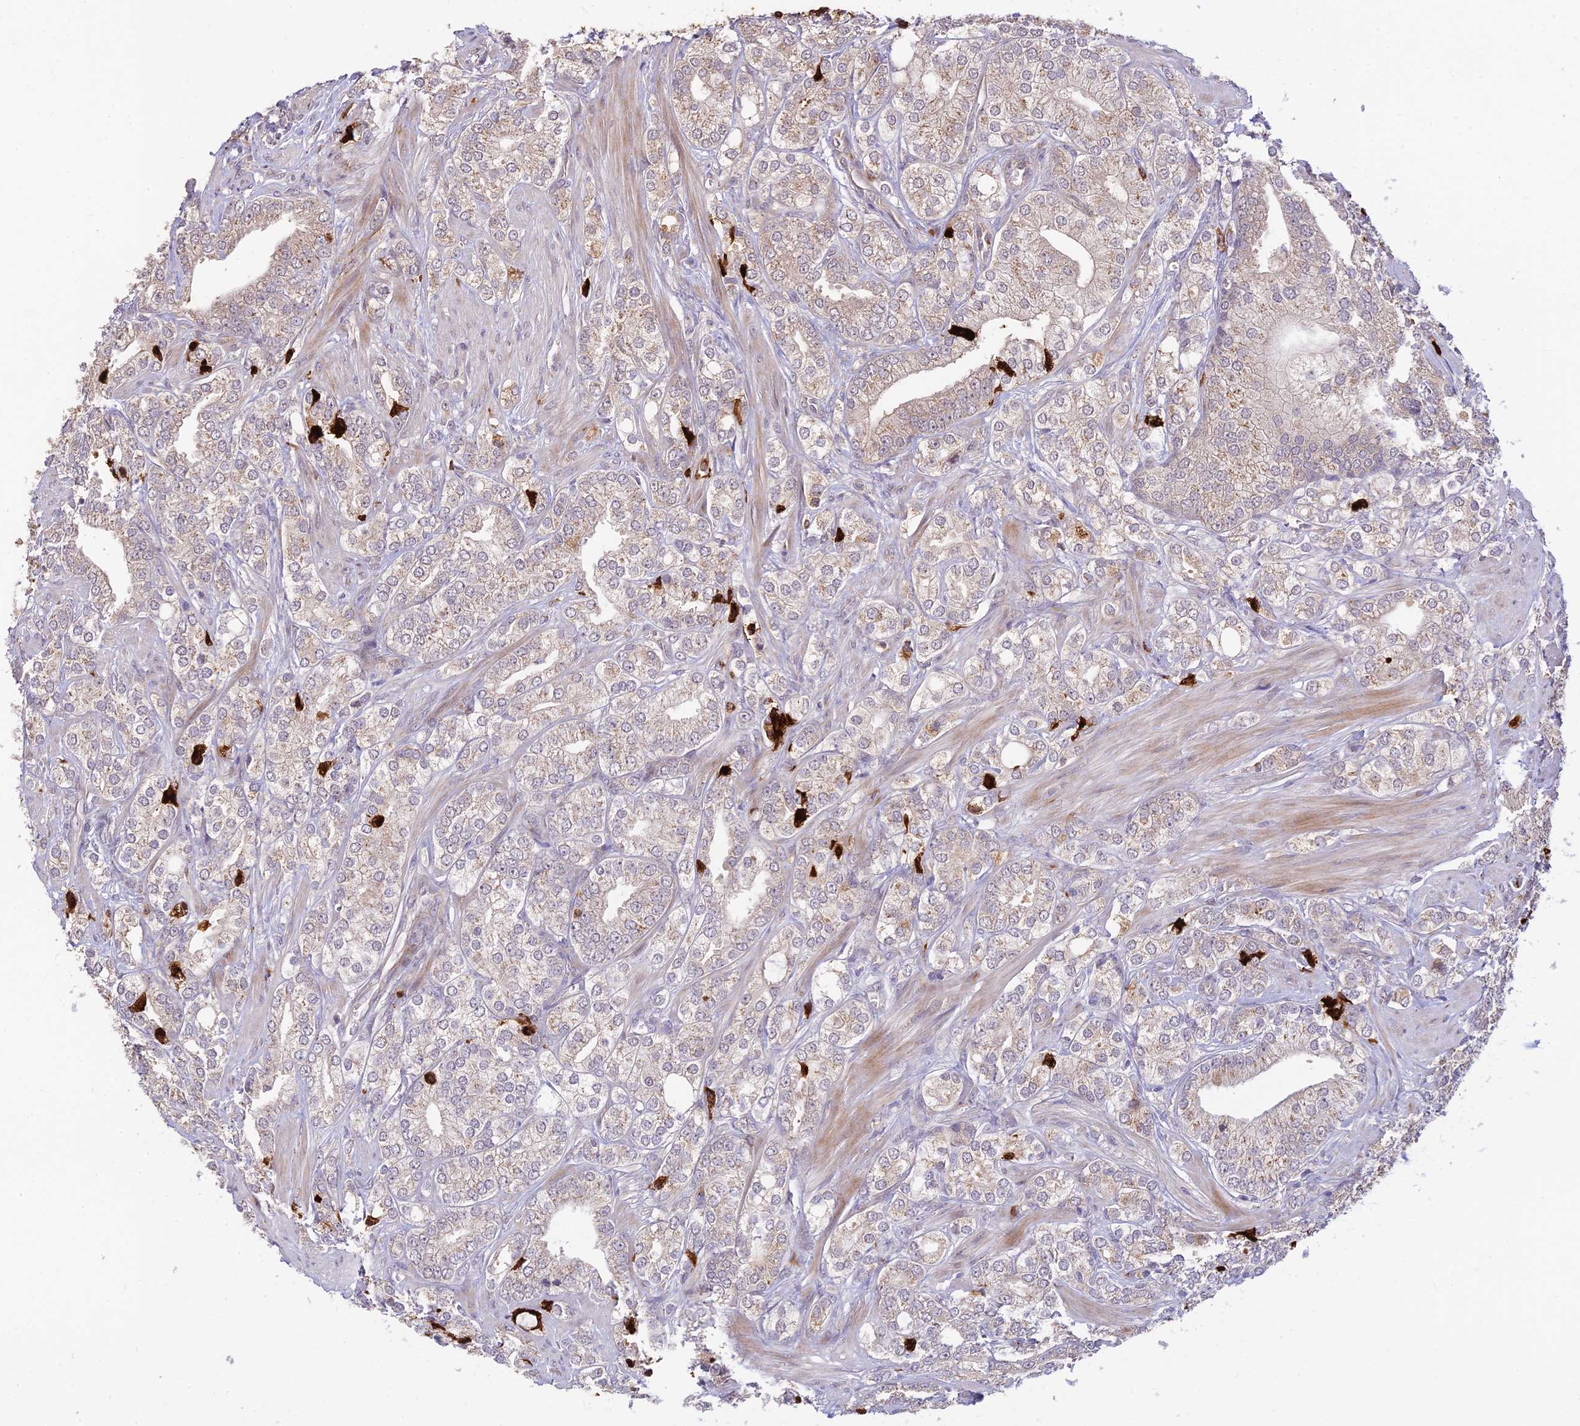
{"staining": {"intensity": "weak", "quantity": "25%-75%", "location": "cytoplasmic/membranous"}, "tissue": "prostate cancer", "cell_type": "Tumor cells", "image_type": "cancer", "snomed": [{"axis": "morphology", "description": "Adenocarcinoma, High grade"}, {"axis": "topography", "description": "Prostate"}], "caption": "The histopathology image demonstrates immunohistochemical staining of prostate adenocarcinoma (high-grade). There is weak cytoplasmic/membranous expression is present in approximately 25%-75% of tumor cells.", "gene": "ASPDH", "patient": {"sex": "male", "age": 50}}